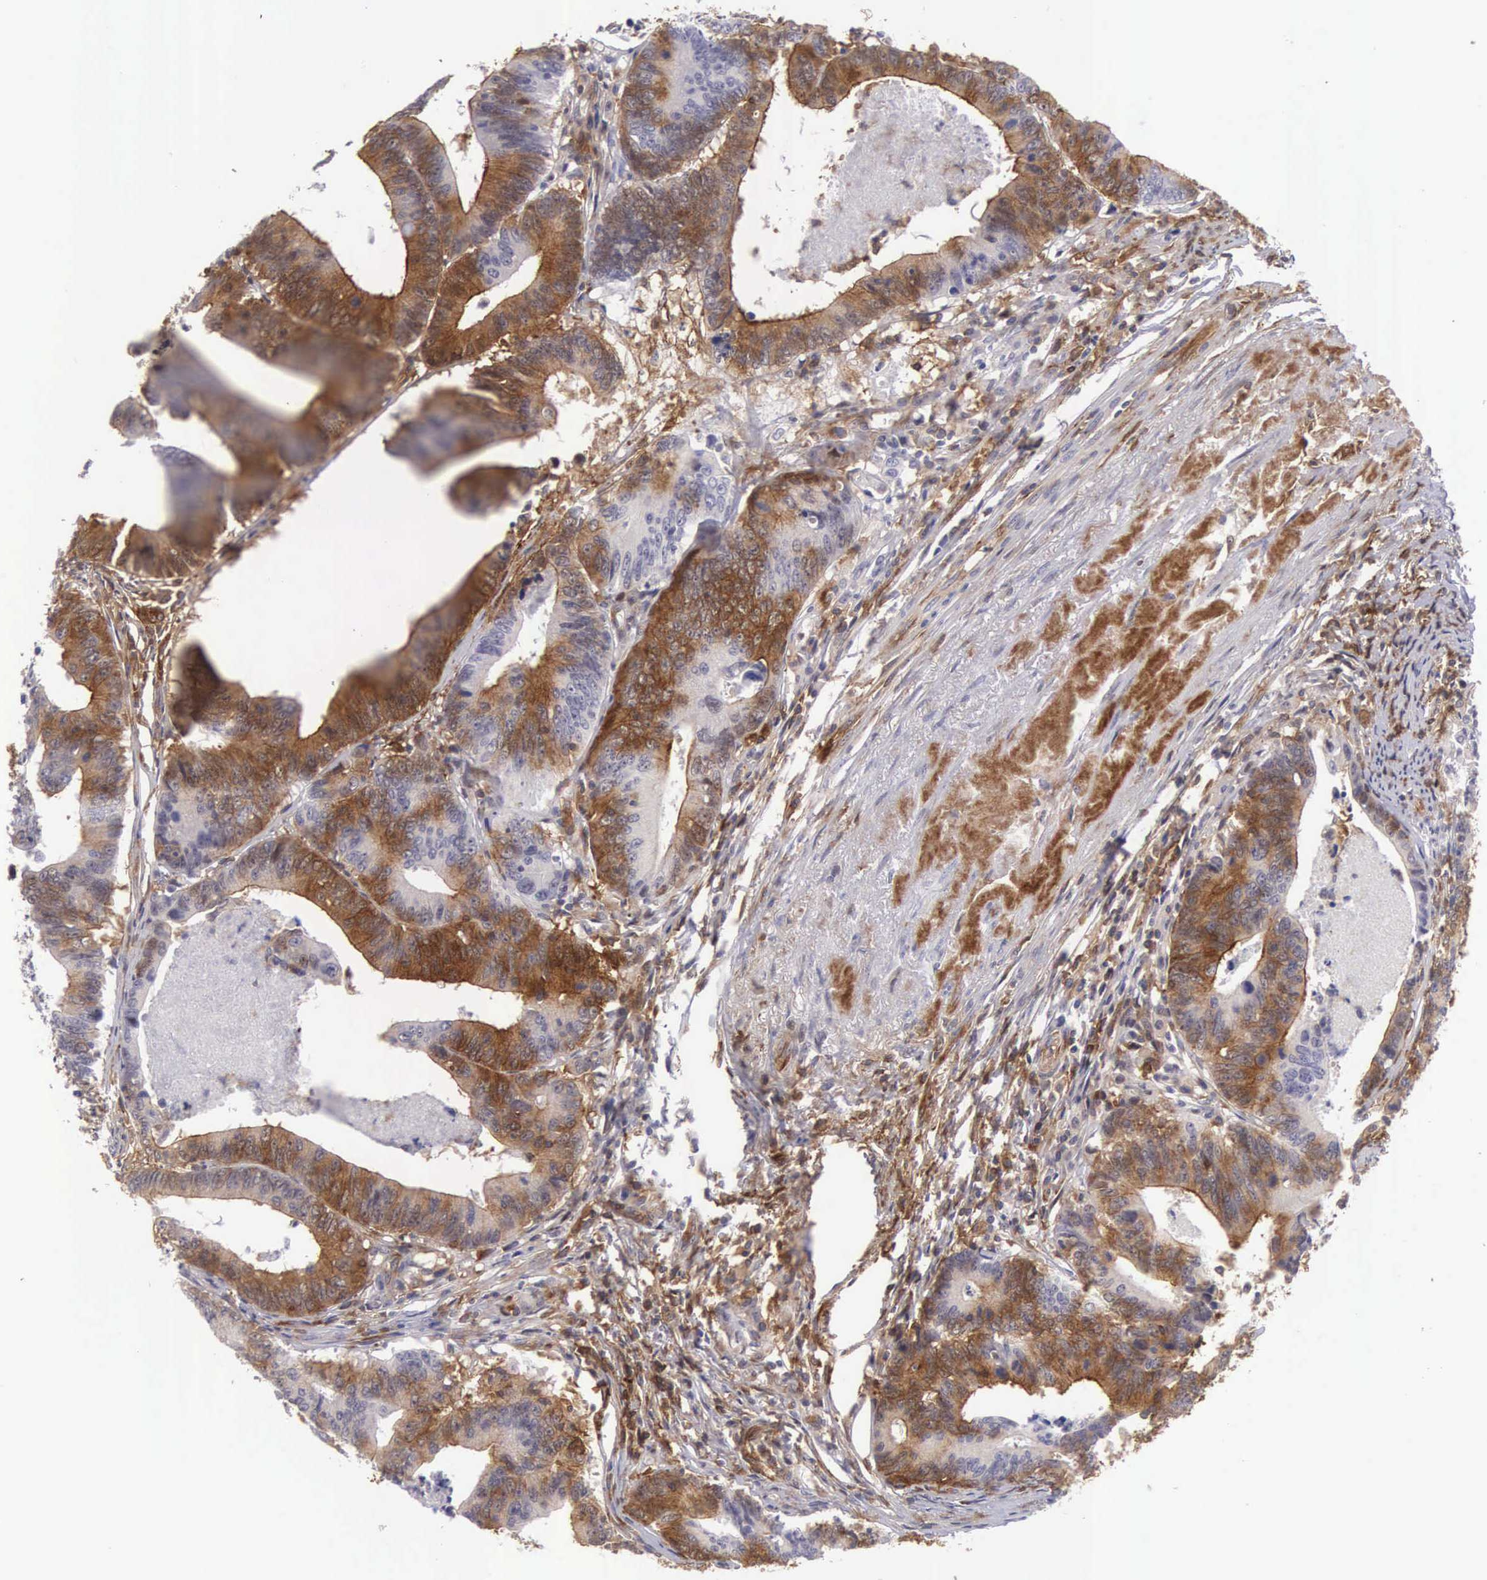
{"staining": {"intensity": "moderate", "quantity": "25%-75%", "location": "nuclear"}, "tissue": "colorectal cancer", "cell_type": "Tumor cells", "image_type": "cancer", "snomed": [{"axis": "morphology", "description": "Adenocarcinoma, NOS"}, {"axis": "topography", "description": "Colon"}], "caption": "The image reveals a brown stain indicating the presence of a protein in the nuclear of tumor cells in colorectal cancer (adenocarcinoma).", "gene": "EMID1", "patient": {"sex": "female", "age": 78}}